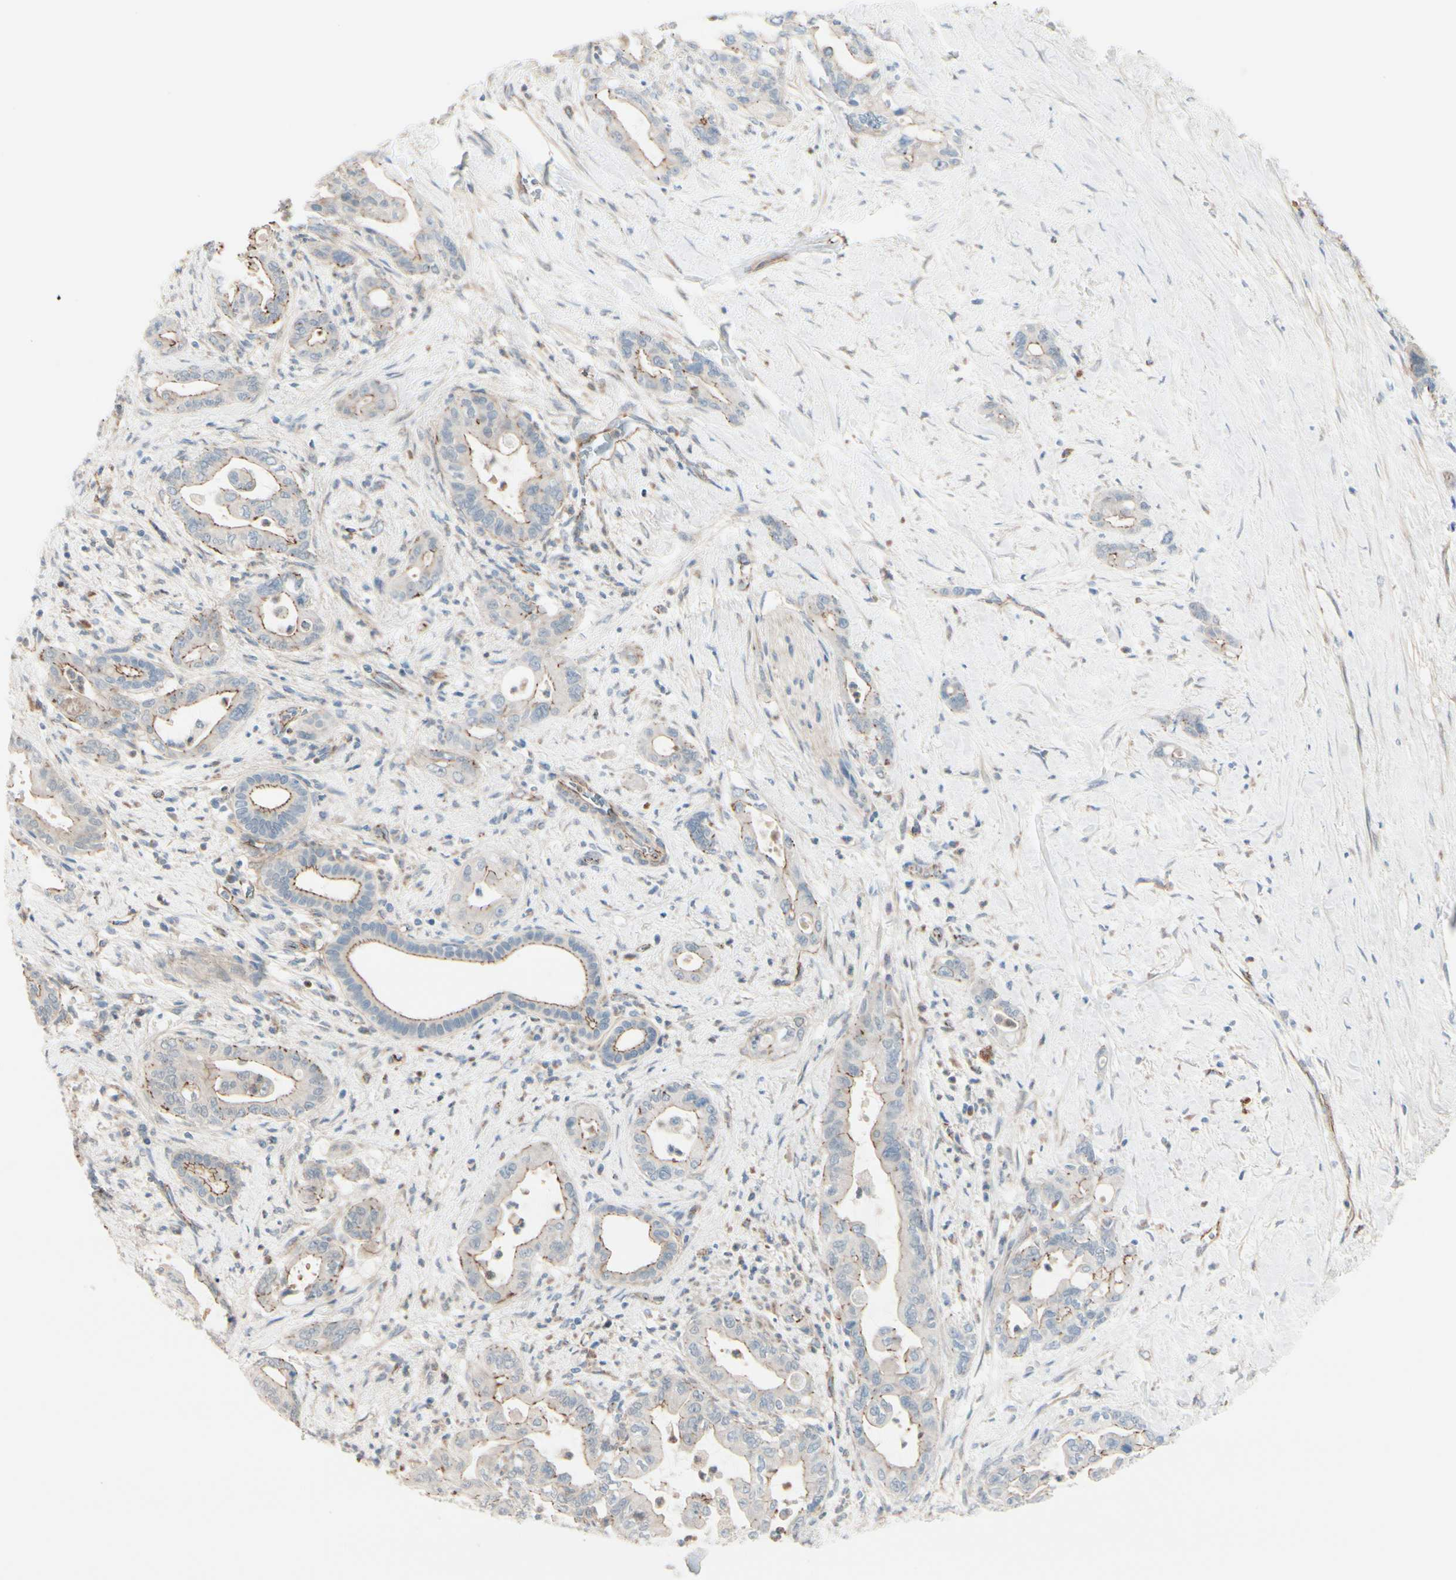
{"staining": {"intensity": "weak", "quantity": "25%-75%", "location": "cytoplasmic/membranous"}, "tissue": "pancreatic cancer", "cell_type": "Tumor cells", "image_type": "cancer", "snomed": [{"axis": "morphology", "description": "Adenocarcinoma, NOS"}, {"axis": "topography", "description": "Pancreas"}], "caption": "Protein staining shows weak cytoplasmic/membranous staining in about 25%-75% of tumor cells in pancreatic adenocarcinoma. The protein of interest is stained brown, and the nuclei are stained in blue (DAB (3,3'-diaminobenzidine) IHC with brightfield microscopy, high magnification).", "gene": "TJP1", "patient": {"sex": "male", "age": 70}}